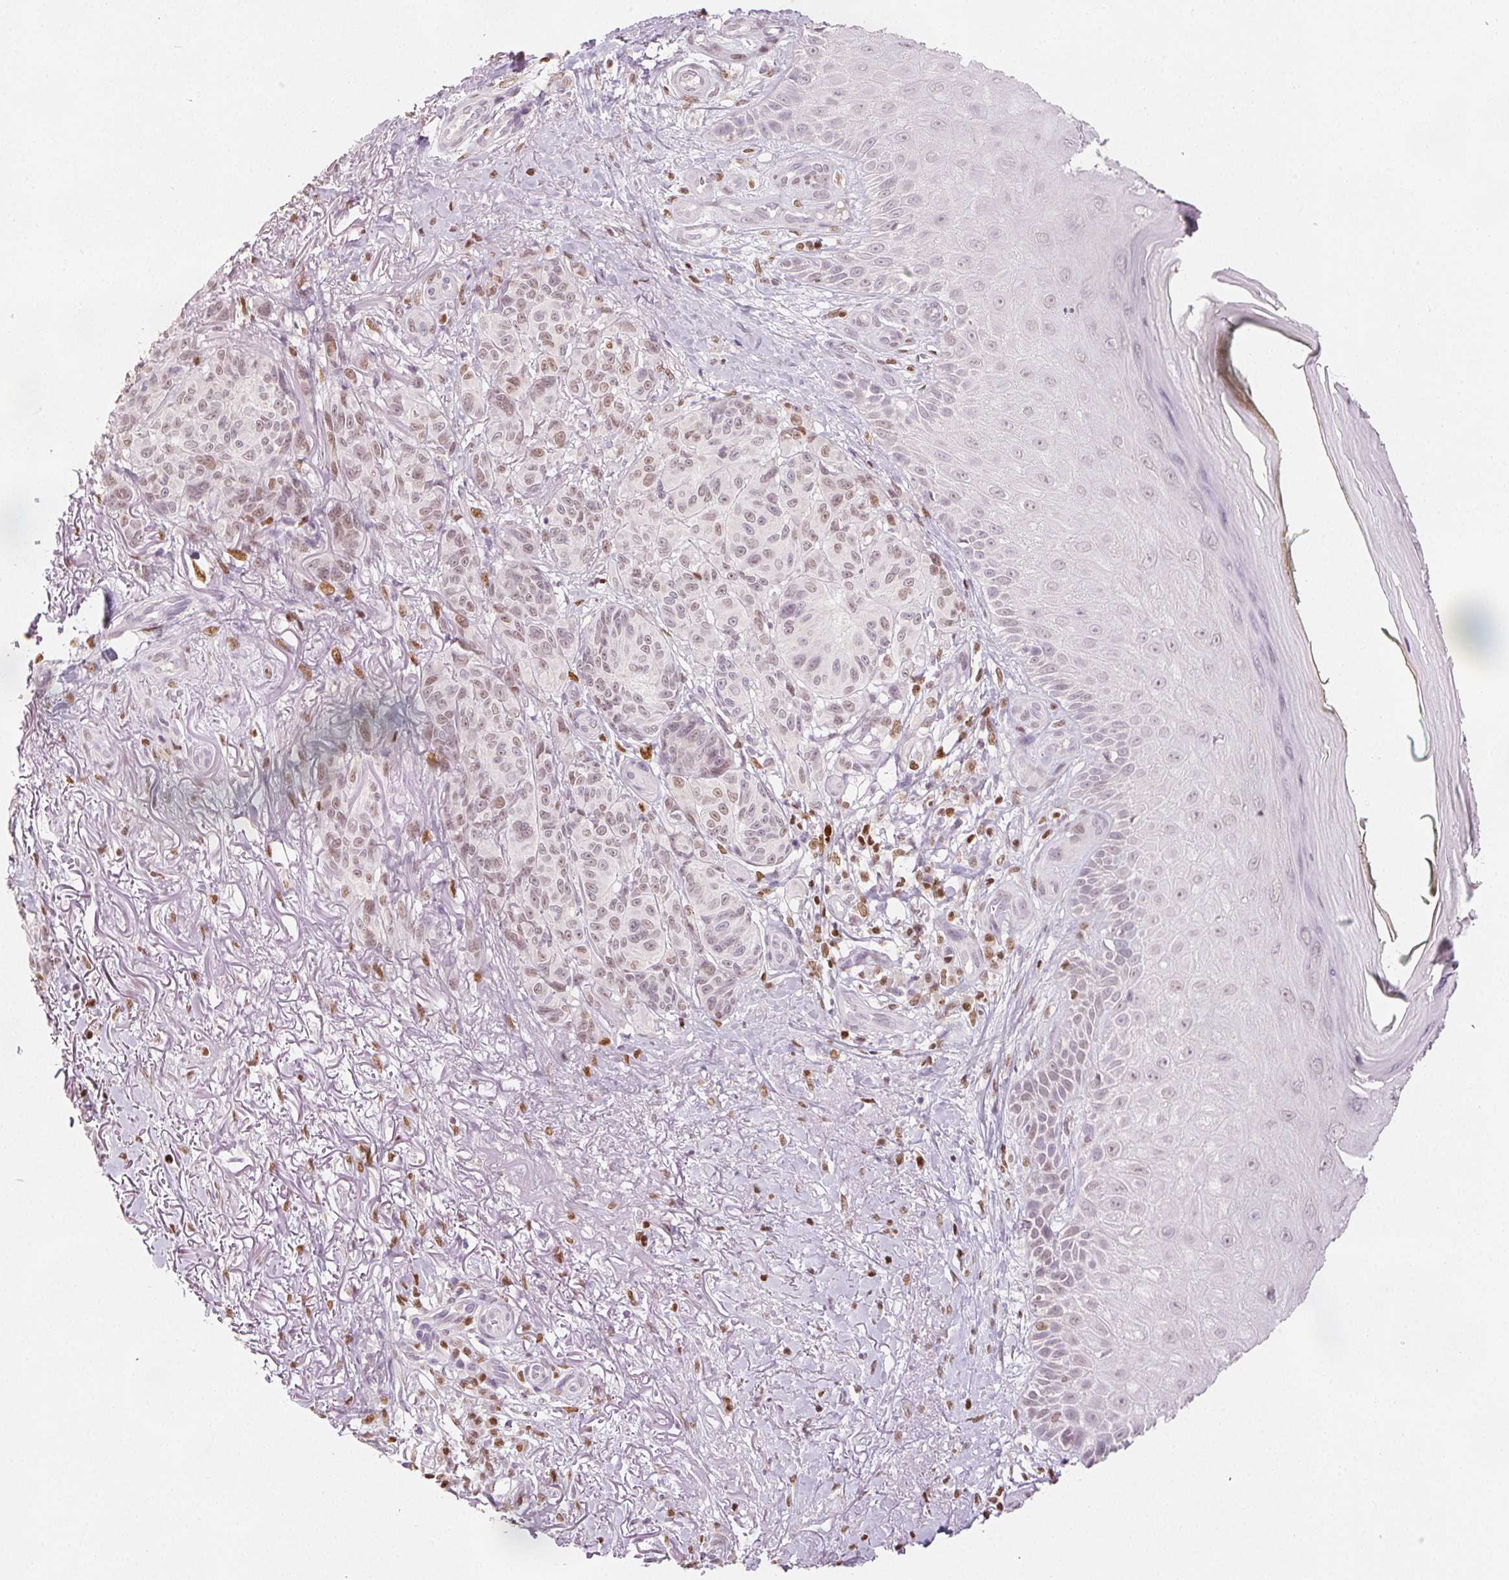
{"staining": {"intensity": "negative", "quantity": "none", "location": "none"}, "tissue": "melanoma", "cell_type": "Tumor cells", "image_type": "cancer", "snomed": [{"axis": "morphology", "description": "Malignant melanoma, NOS"}, {"axis": "topography", "description": "Skin"}], "caption": "High power microscopy micrograph of an IHC histopathology image of malignant melanoma, revealing no significant staining in tumor cells.", "gene": "RUNX2", "patient": {"sex": "female", "age": 85}}